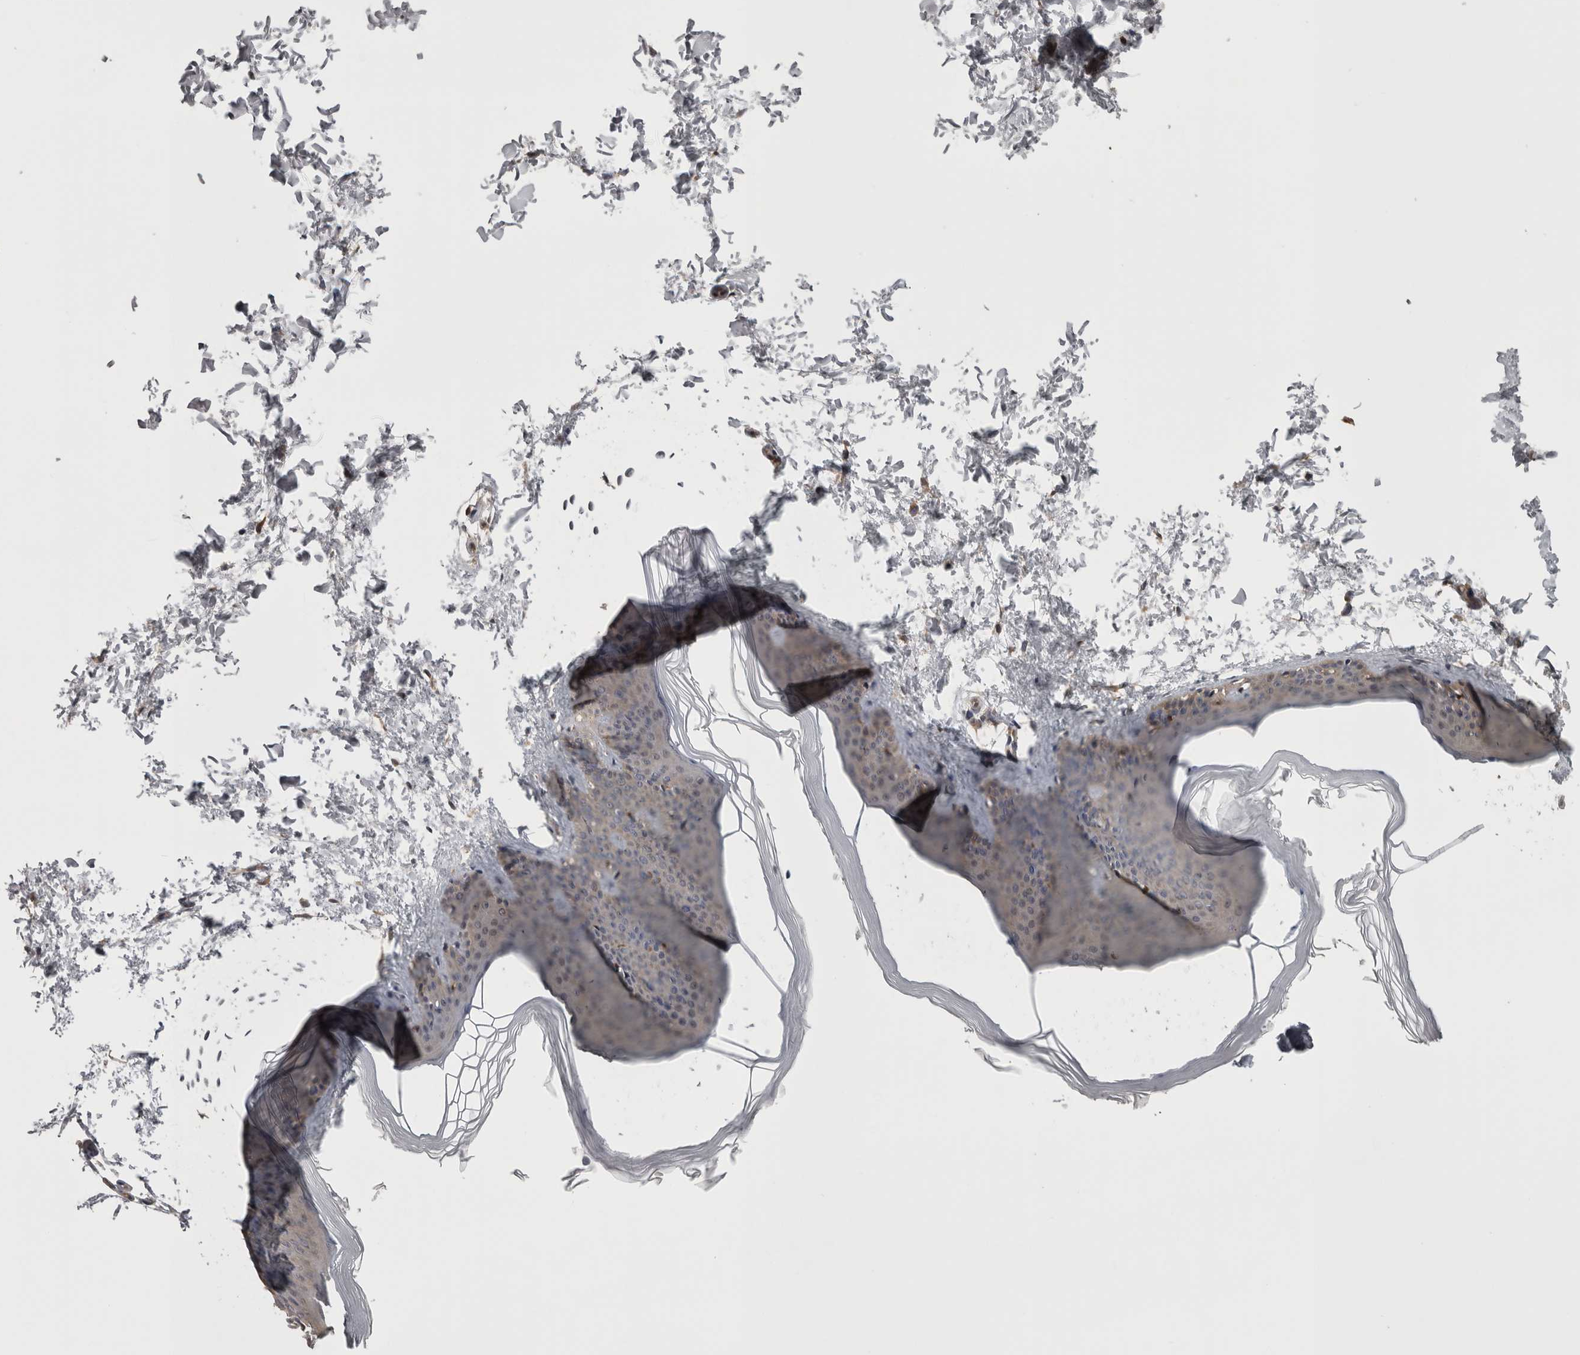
{"staining": {"intensity": "negative", "quantity": "none", "location": "none"}, "tissue": "skin", "cell_type": "Fibroblasts", "image_type": "normal", "snomed": [{"axis": "morphology", "description": "Normal tissue, NOS"}, {"axis": "topography", "description": "Skin"}], "caption": "Skin stained for a protein using immunohistochemistry (IHC) displays no expression fibroblasts.", "gene": "APRT", "patient": {"sex": "female", "age": 27}}